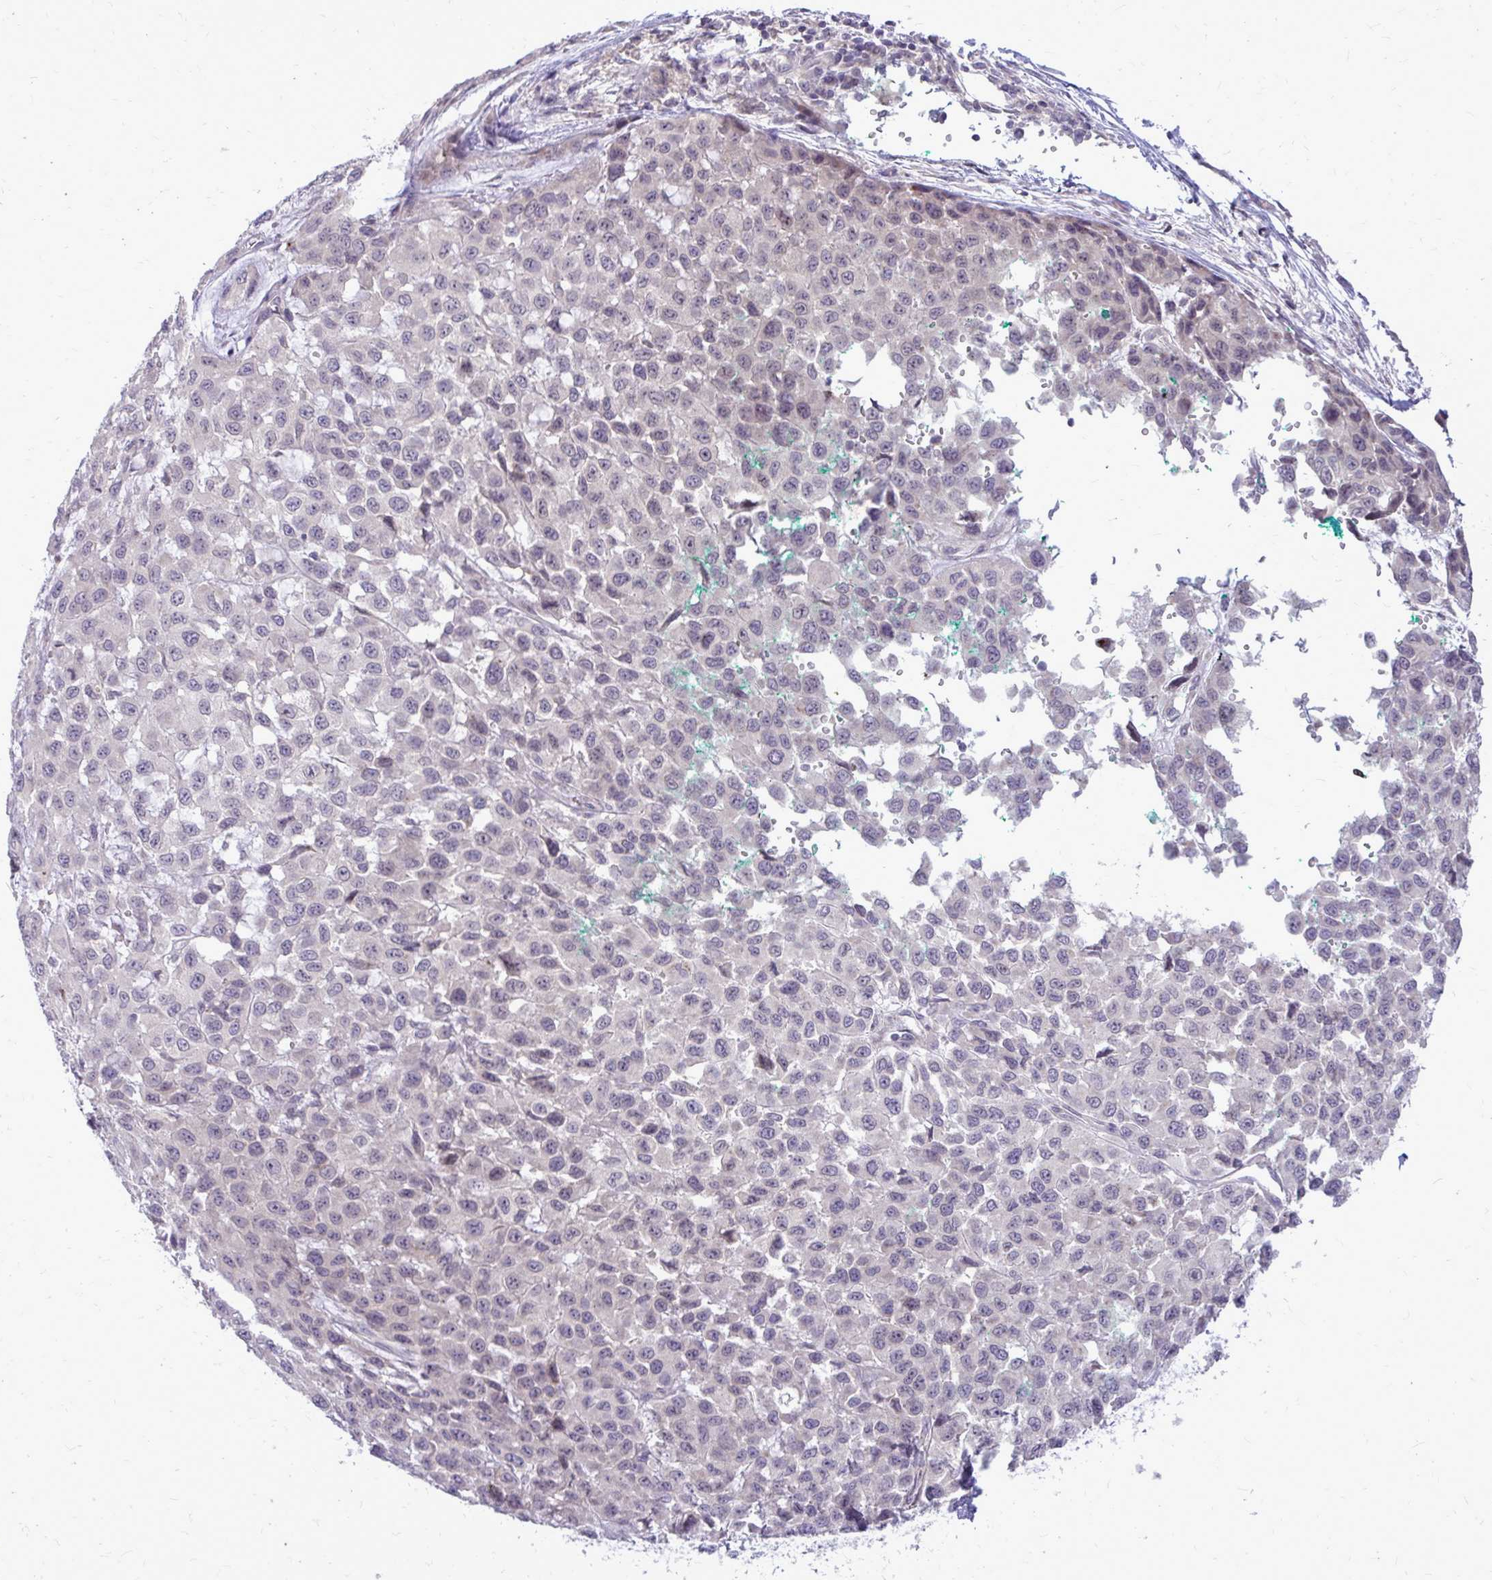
{"staining": {"intensity": "negative", "quantity": "none", "location": "none"}, "tissue": "melanoma", "cell_type": "Tumor cells", "image_type": "cancer", "snomed": [{"axis": "morphology", "description": "Malignant melanoma, NOS"}, {"axis": "topography", "description": "Skin"}], "caption": "DAB (3,3'-diaminobenzidine) immunohistochemical staining of human malignant melanoma displays no significant staining in tumor cells.", "gene": "DPY19L1", "patient": {"sex": "male", "age": 62}}